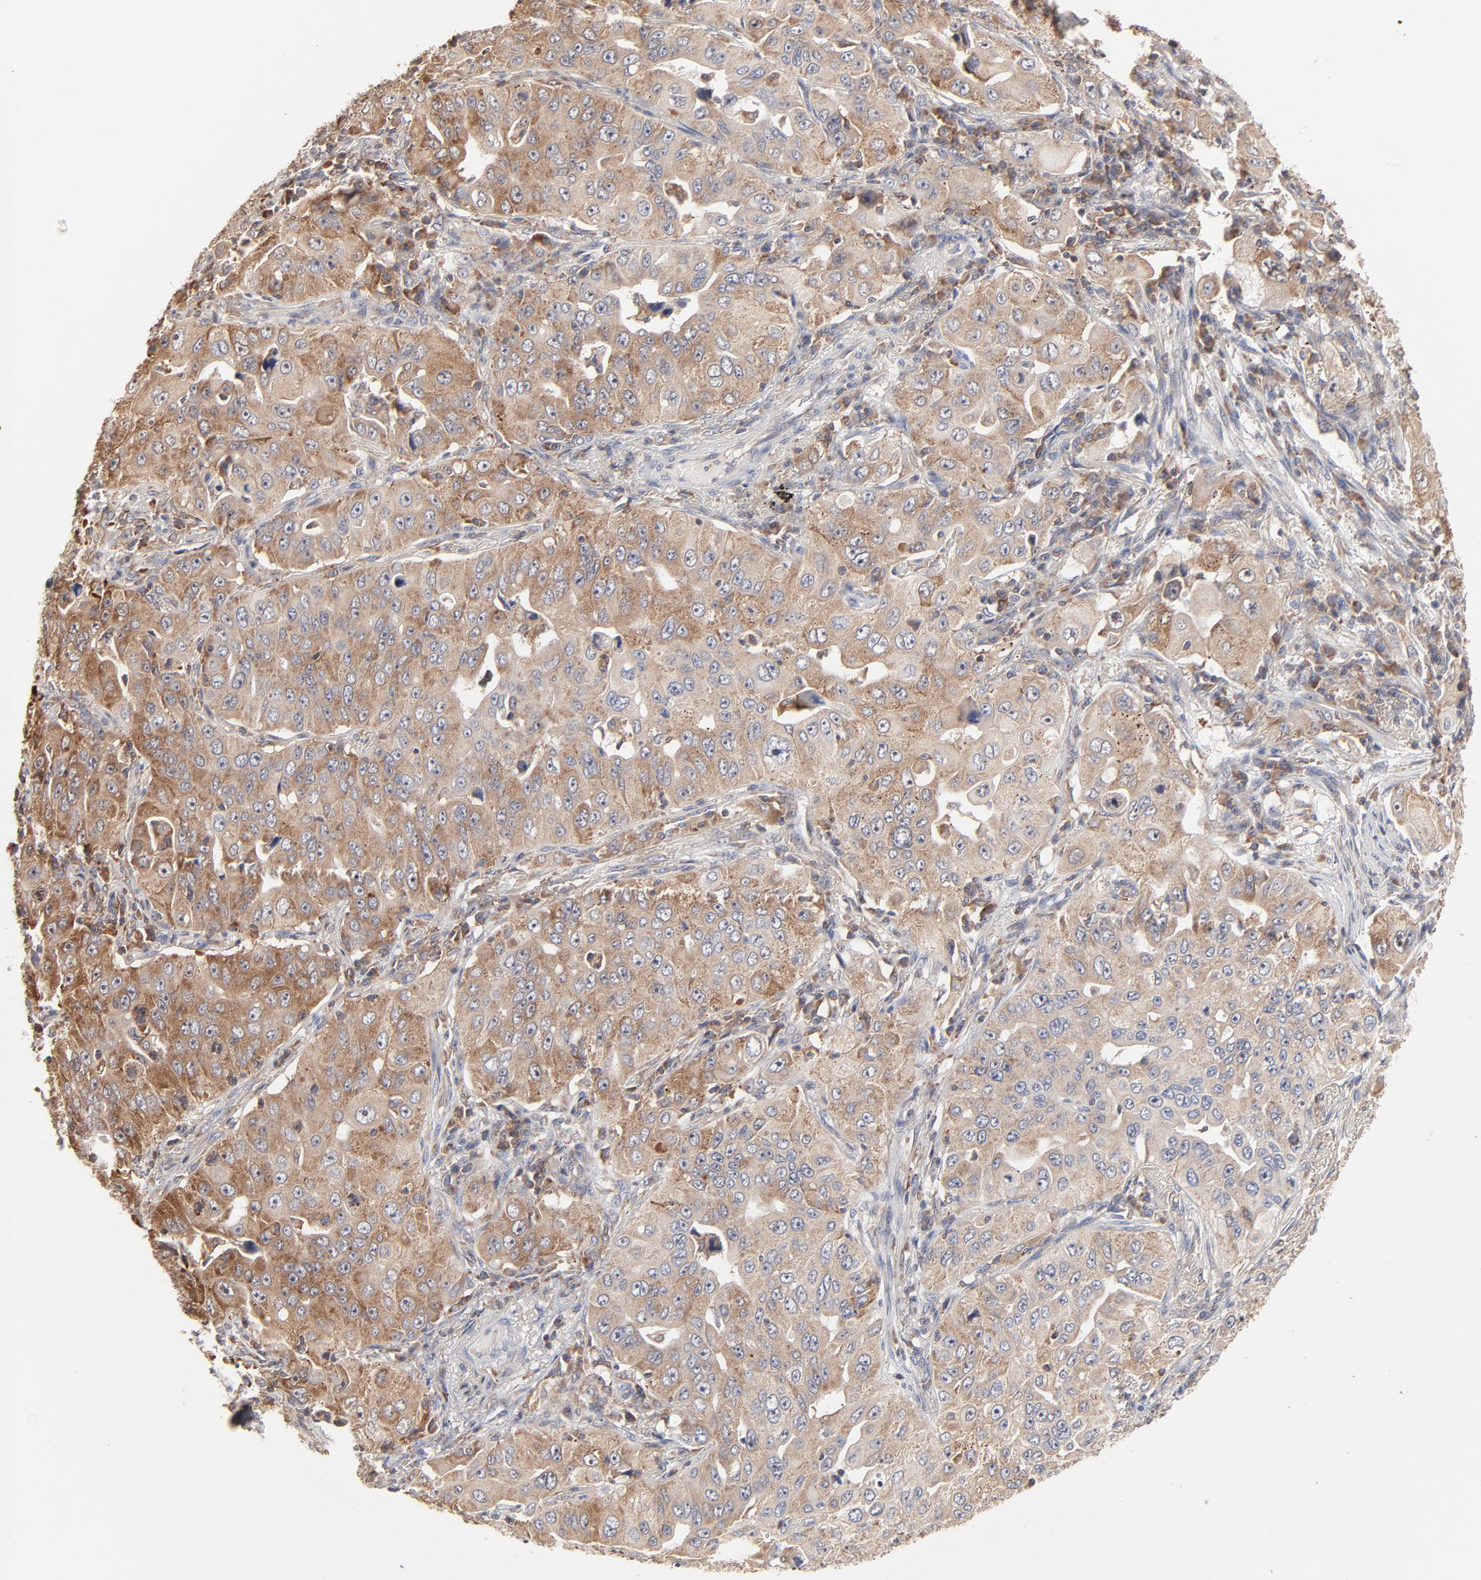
{"staining": {"intensity": "moderate", "quantity": ">75%", "location": "cytoplasmic/membranous"}, "tissue": "lung cancer", "cell_type": "Tumor cells", "image_type": "cancer", "snomed": [{"axis": "morphology", "description": "Adenocarcinoma, NOS"}, {"axis": "topography", "description": "Lung"}], "caption": "Human lung adenocarcinoma stained with a brown dye exhibits moderate cytoplasmic/membranous positive expression in approximately >75% of tumor cells.", "gene": "RNF213", "patient": {"sex": "male", "age": 84}}